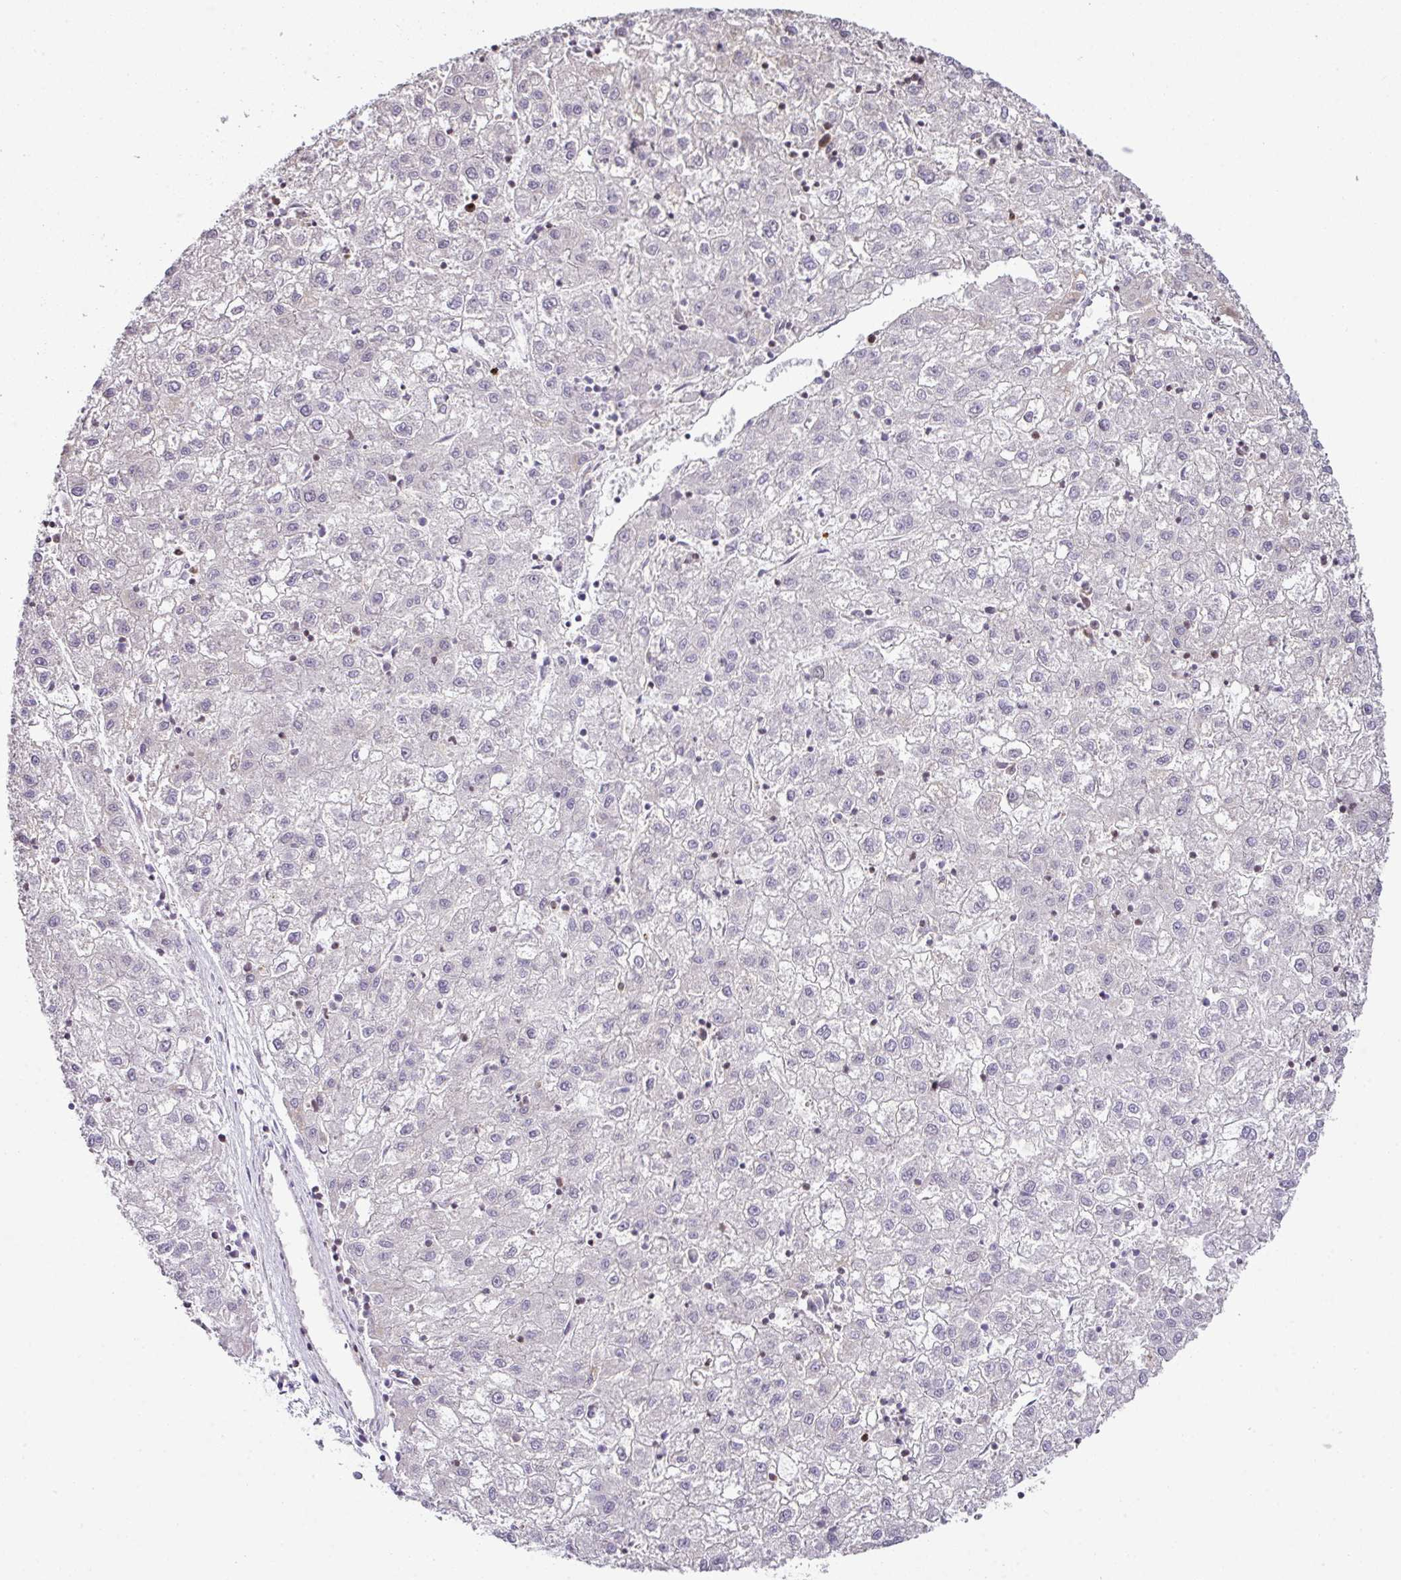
{"staining": {"intensity": "negative", "quantity": "none", "location": "none"}, "tissue": "liver cancer", "cell_type": "Tumor cells", "image_type": "cancer", "snomed": [{"axis": "morphology", "description": "Carcinoma, Hepatocellular, NOS"}, {"axis": "topography", "description": "Liver"}], "caption": "Immunohistochemistry image of human hepatocellular carcinoma (liver) stained for a protein (brown), which displays no positivity in tumor cells. Nuclei are stained in blue.", "gene": "FAM32A", "patient": {"sex": "male", "age": 72}}